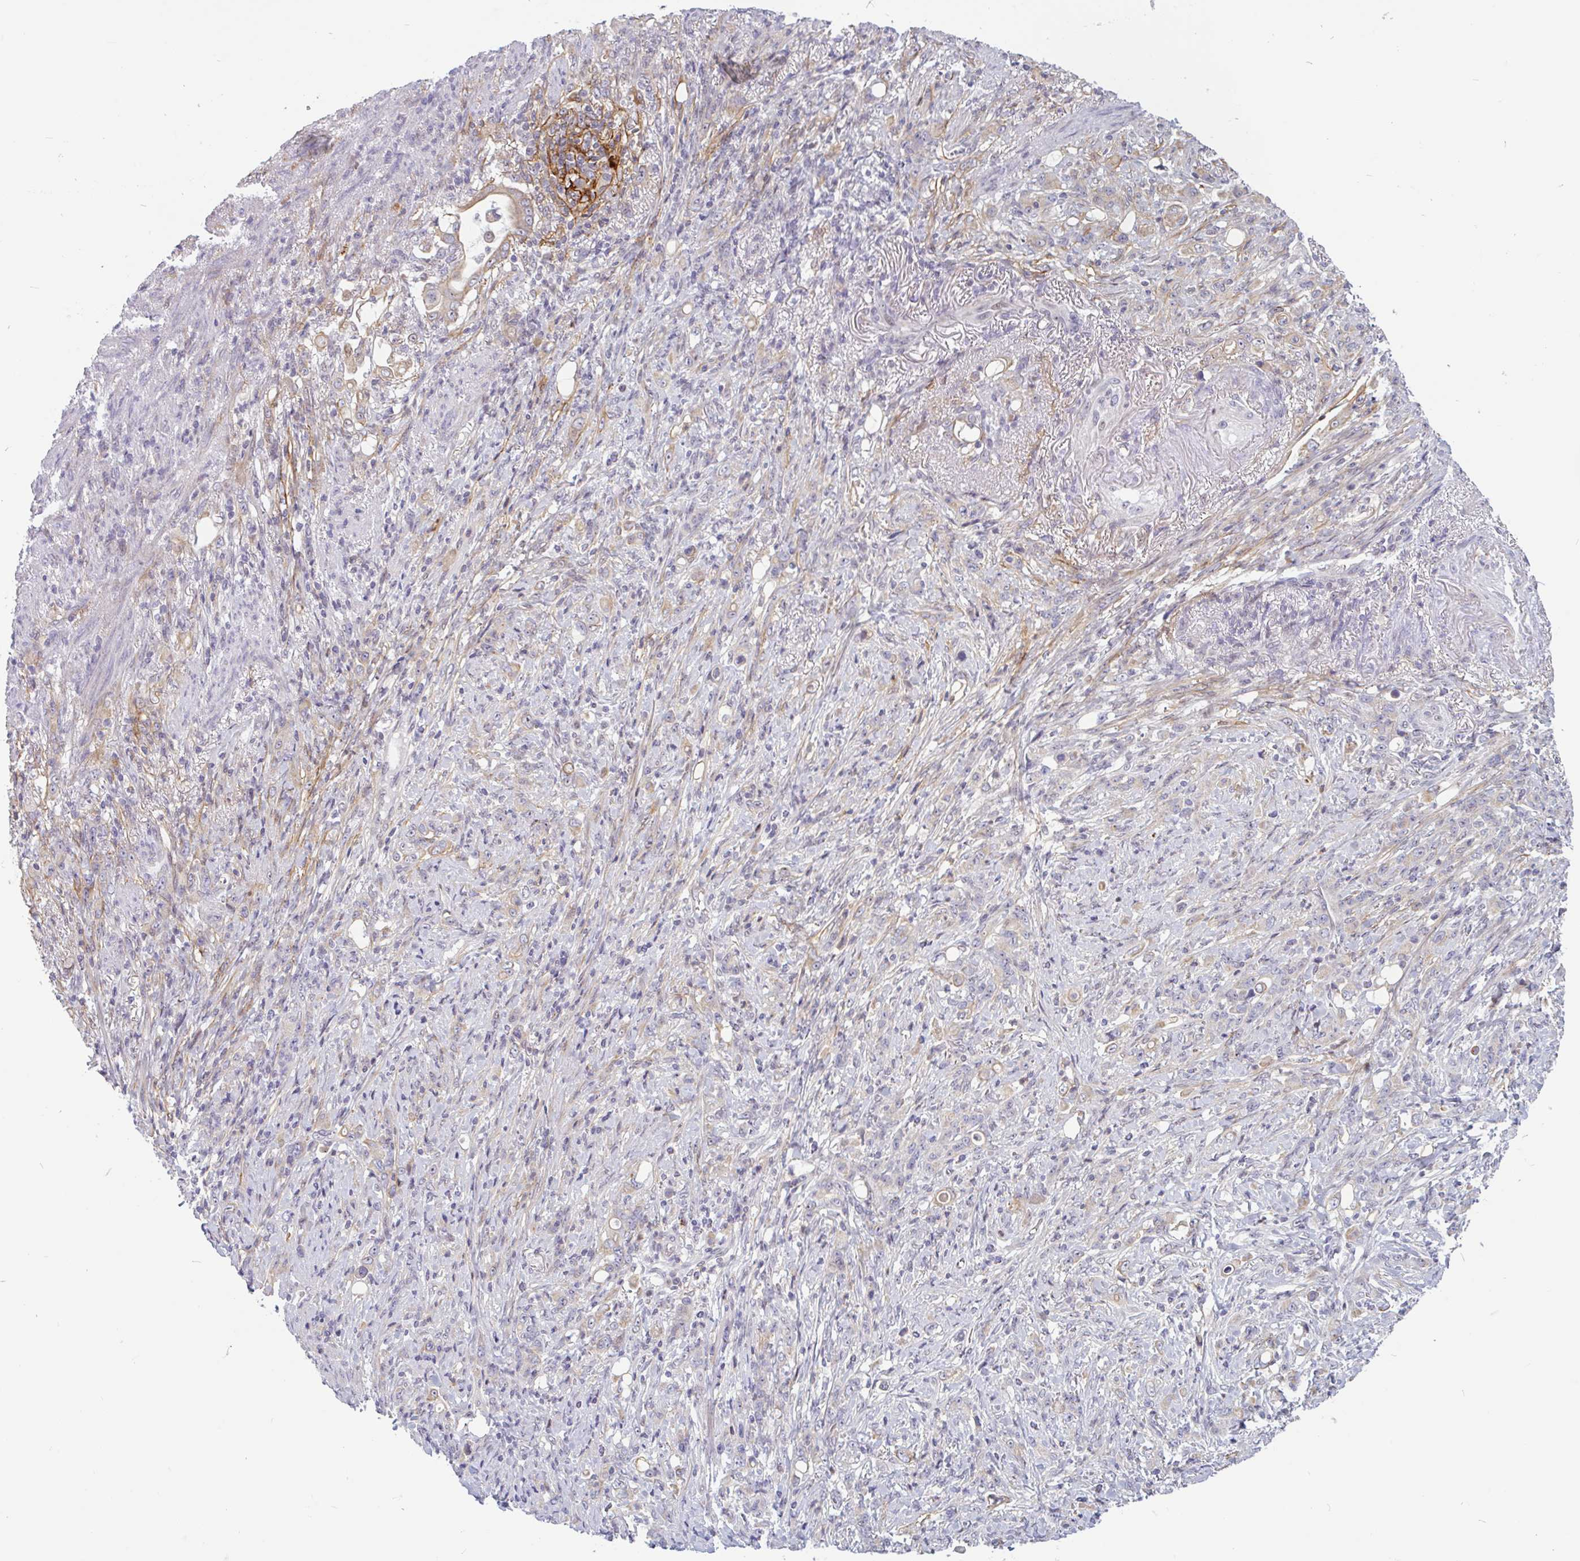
{"staining": {"intensity": "weak", "quantity": "<25%", "location": "cytoplasmic/membranous"}, "tissue": "stomach cancer", "cell_type": "Tumor cells", "image_type": "cancer", "snomed": [{"axis": "morphology", "description": "Normal tissue, NOS"}, {"axis": "morphology", "description": "Adenocarcinoma, NOS"}, {"axis": "topography", "description": "Stomach"}], "caption": "This is an immunohistochemistry (IHC) histopathology image of human adenocarcinoma (stomach). There is no expression in tumor cells.", "gene": "TMEM119", "patient": {"sex": "female", "age": 79}}